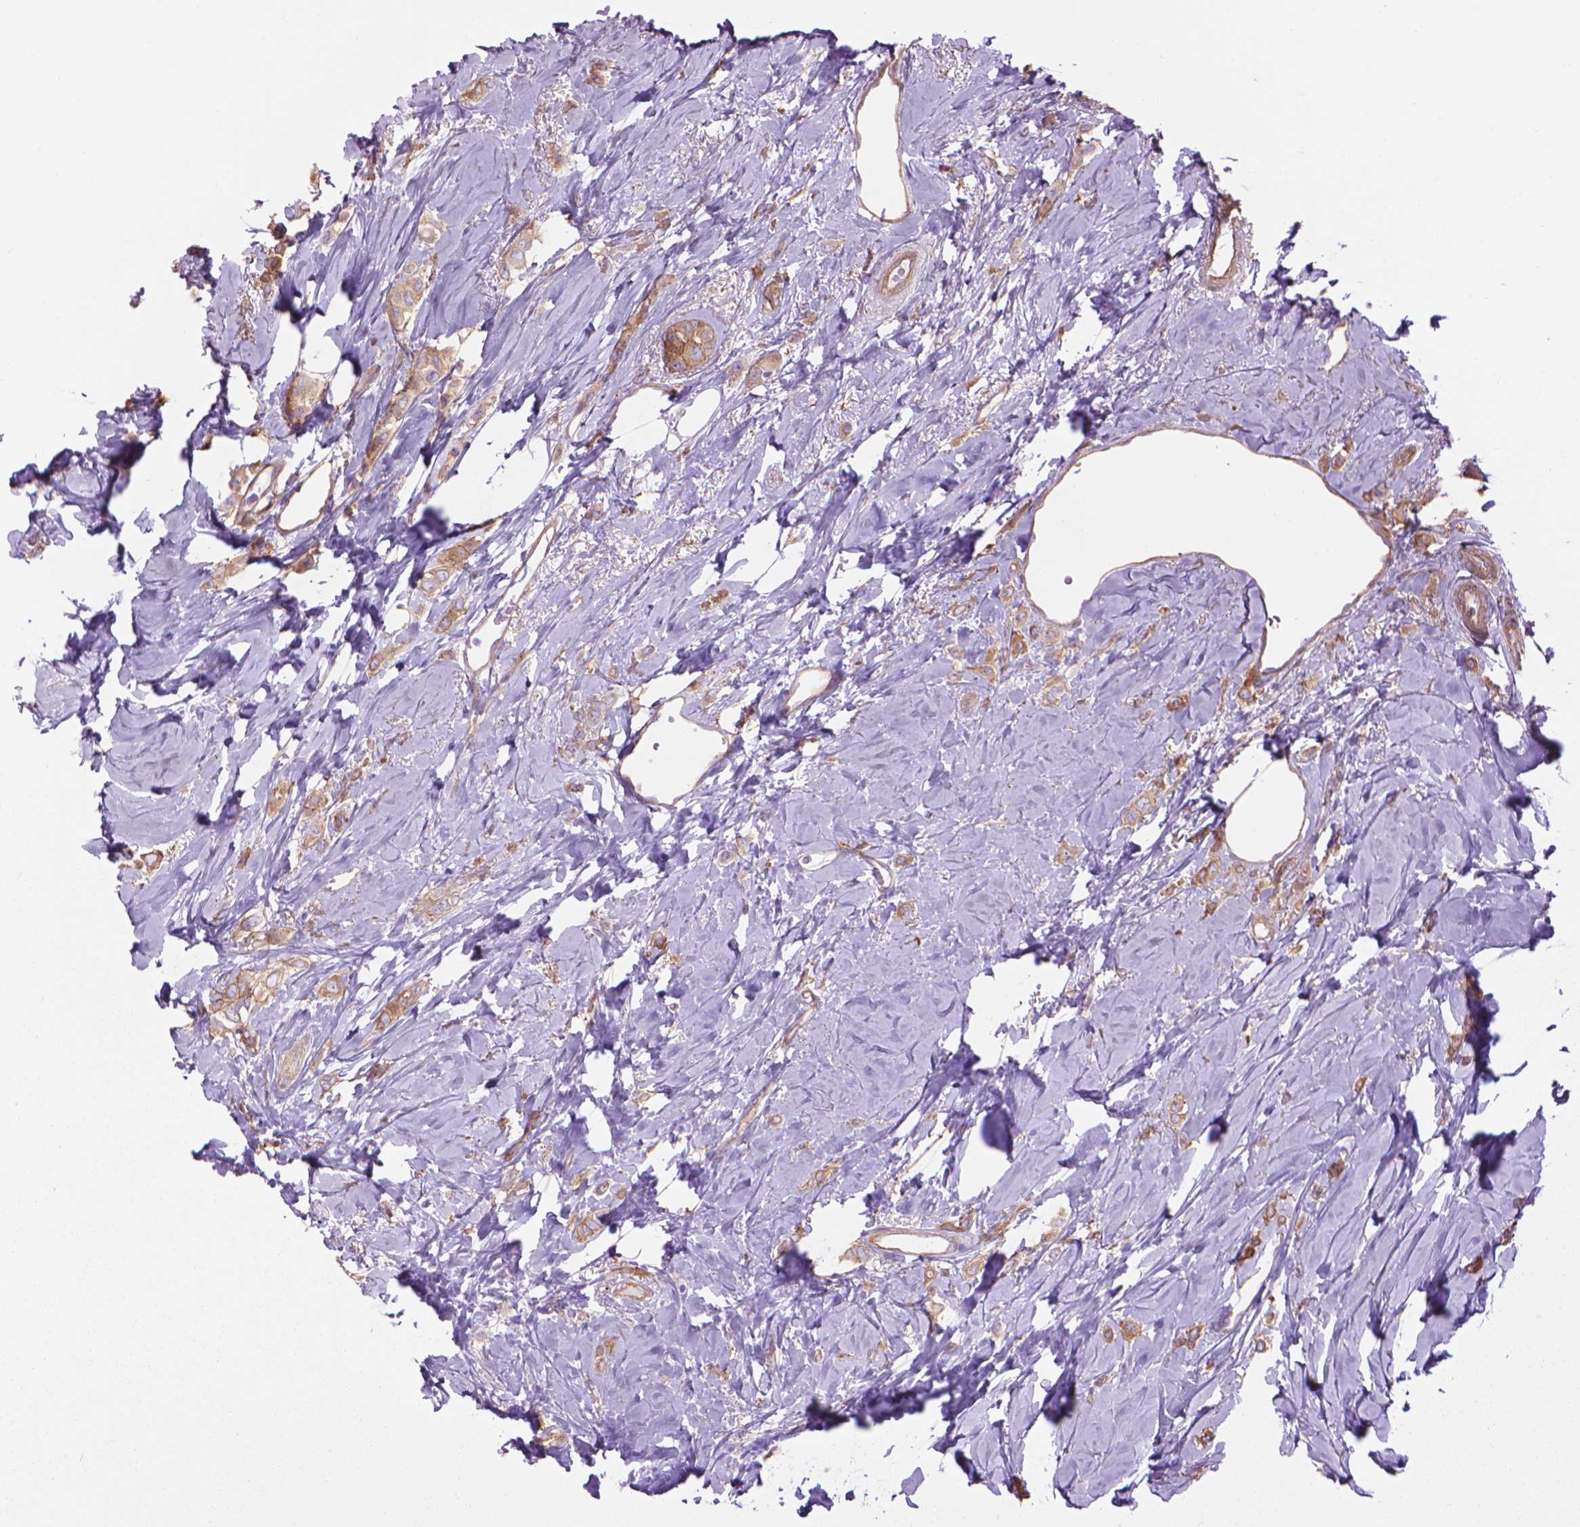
{"staining": {"intensity": "weak", "quantity": ">75%", "location": "cytoplasmic/membranous"}, "tissue": "breast cancer", "cell_type": "Tumor cells", "image_type": "cancer", "snomed": [{"axis": "morphology", "description": "Lobular carcinoma"}, {"axis": "topography", "description": "Breast"}], "caption": "The histopathology image displays immunohistochemical staining of breast lobular carcinoma. There is weak cytoplasmic/membranous staining is appreciated in about >75% of tumor cells.", "gene": "CORO1B", "patient": {"sex": "female", "age": 66}}